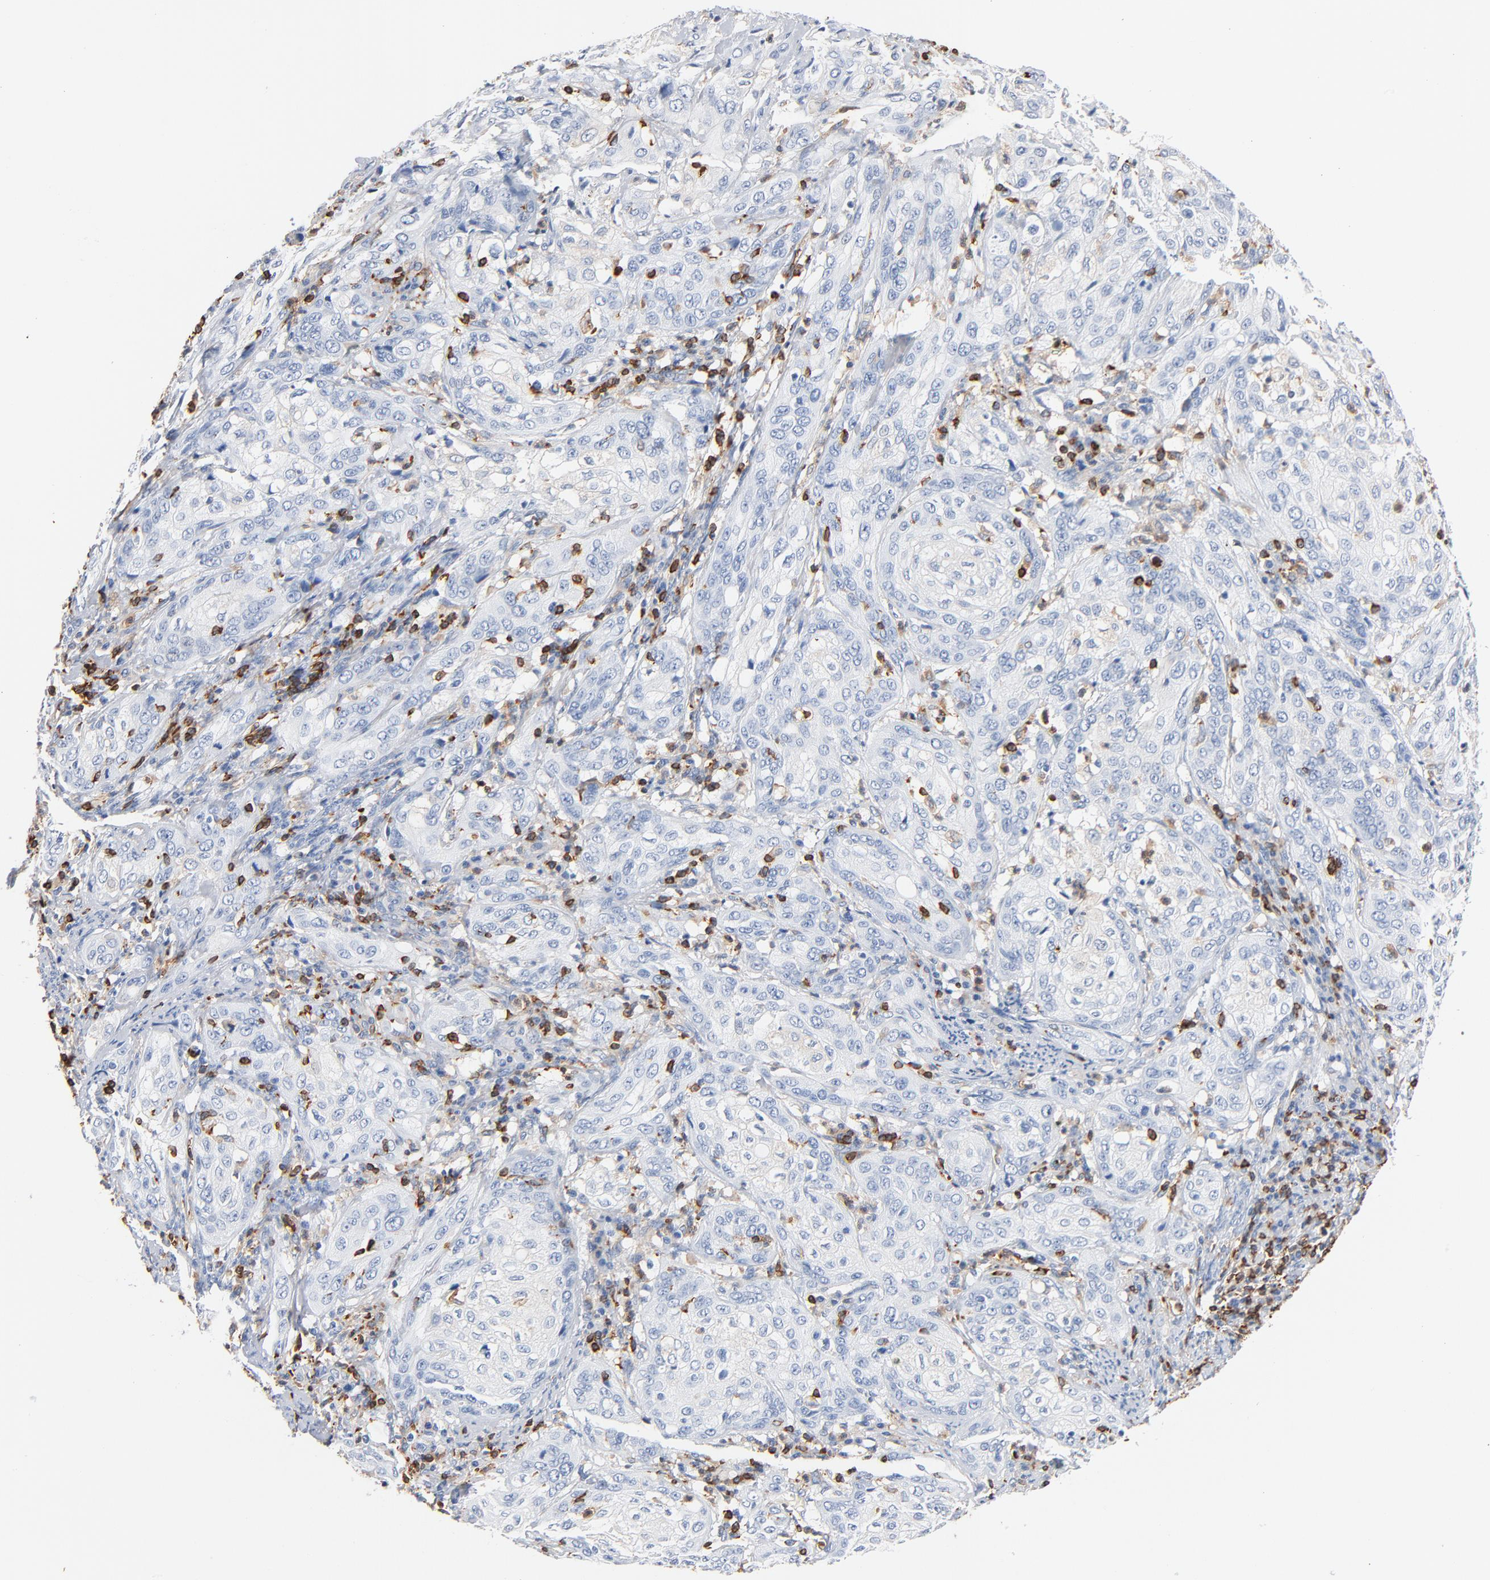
{"staining": {"intensity": "negative", "quantity": "none", "location": "none"}, "tissue": "cervical cancer", "cell_type": "Tumor cells", "image_type": "cancer", "snomed": [{"axis": "morphology", "description": "Squamous cell carcinoma, NOS"}, {"axis": "topography", "description": "Cervix"}], "caption": "IHC micrograph of human squamous cell carcinoma (cervical) stained for a protein (brown), which shows no positivity in tumor cells. Brightfield microscopy of immunohistochemistry (IHC) stained with DAB (3,3'-diaminobenzidine) (brown) and hematoxylin (blue), captured at high magnification.", "gene": "SH3KBP1", "patient": {"sex": "female", "age": 41}}